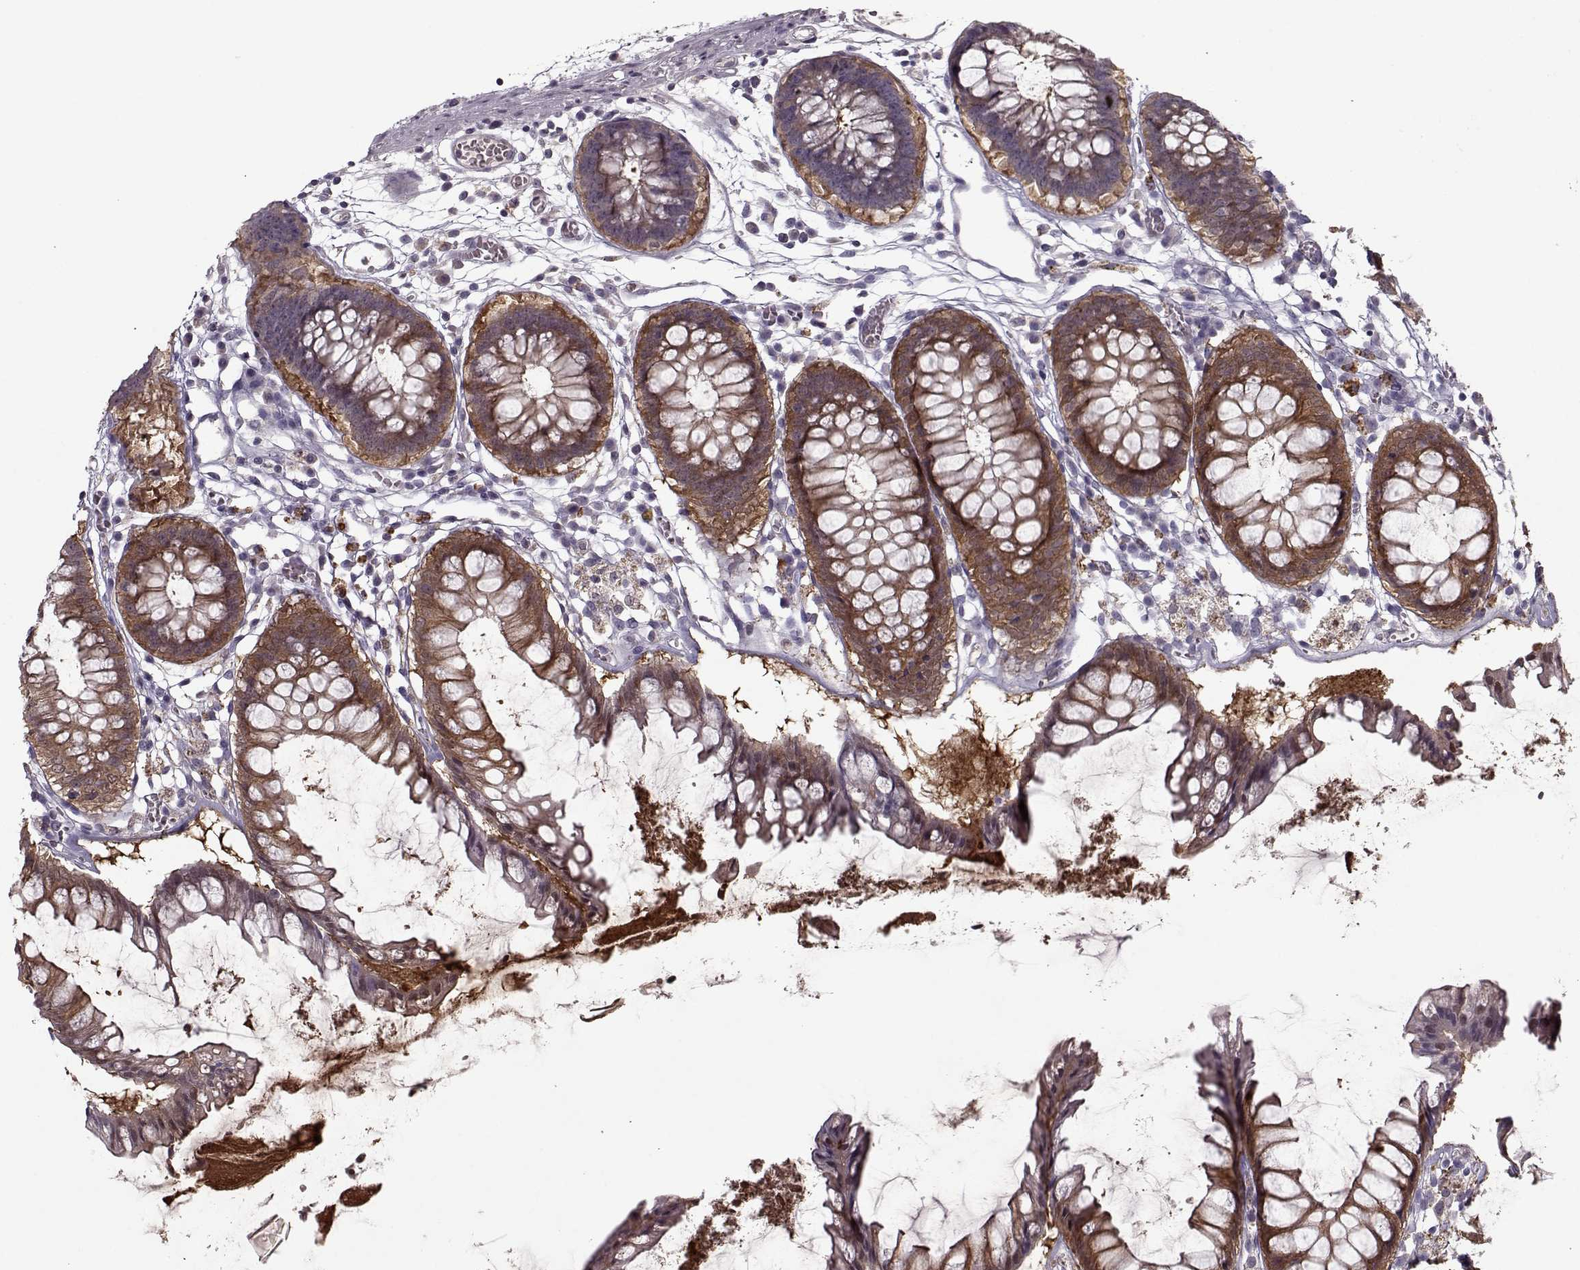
{"staining": {"intensity": "negative", "quantity": "none", "location": "none"}, "tissue": "colon", "cell_type": "Endothelial cells", "image_type": "normal", "snomed": [{"axis": "morphology", "description": "Normal tissue, NOS"}, {"axis": "morphology", "description": "Adenocarcinoma, NOS"}, {"axis": "topography", "description": "Colon"}], "caption": "Immunohistochemical staining of unremarkable colon demonstrates no significant expression in endothelial cells. Nuclei are stained in blue.", "gene": "ACOT11", "patient": {"sex": "male", "age": 65}}